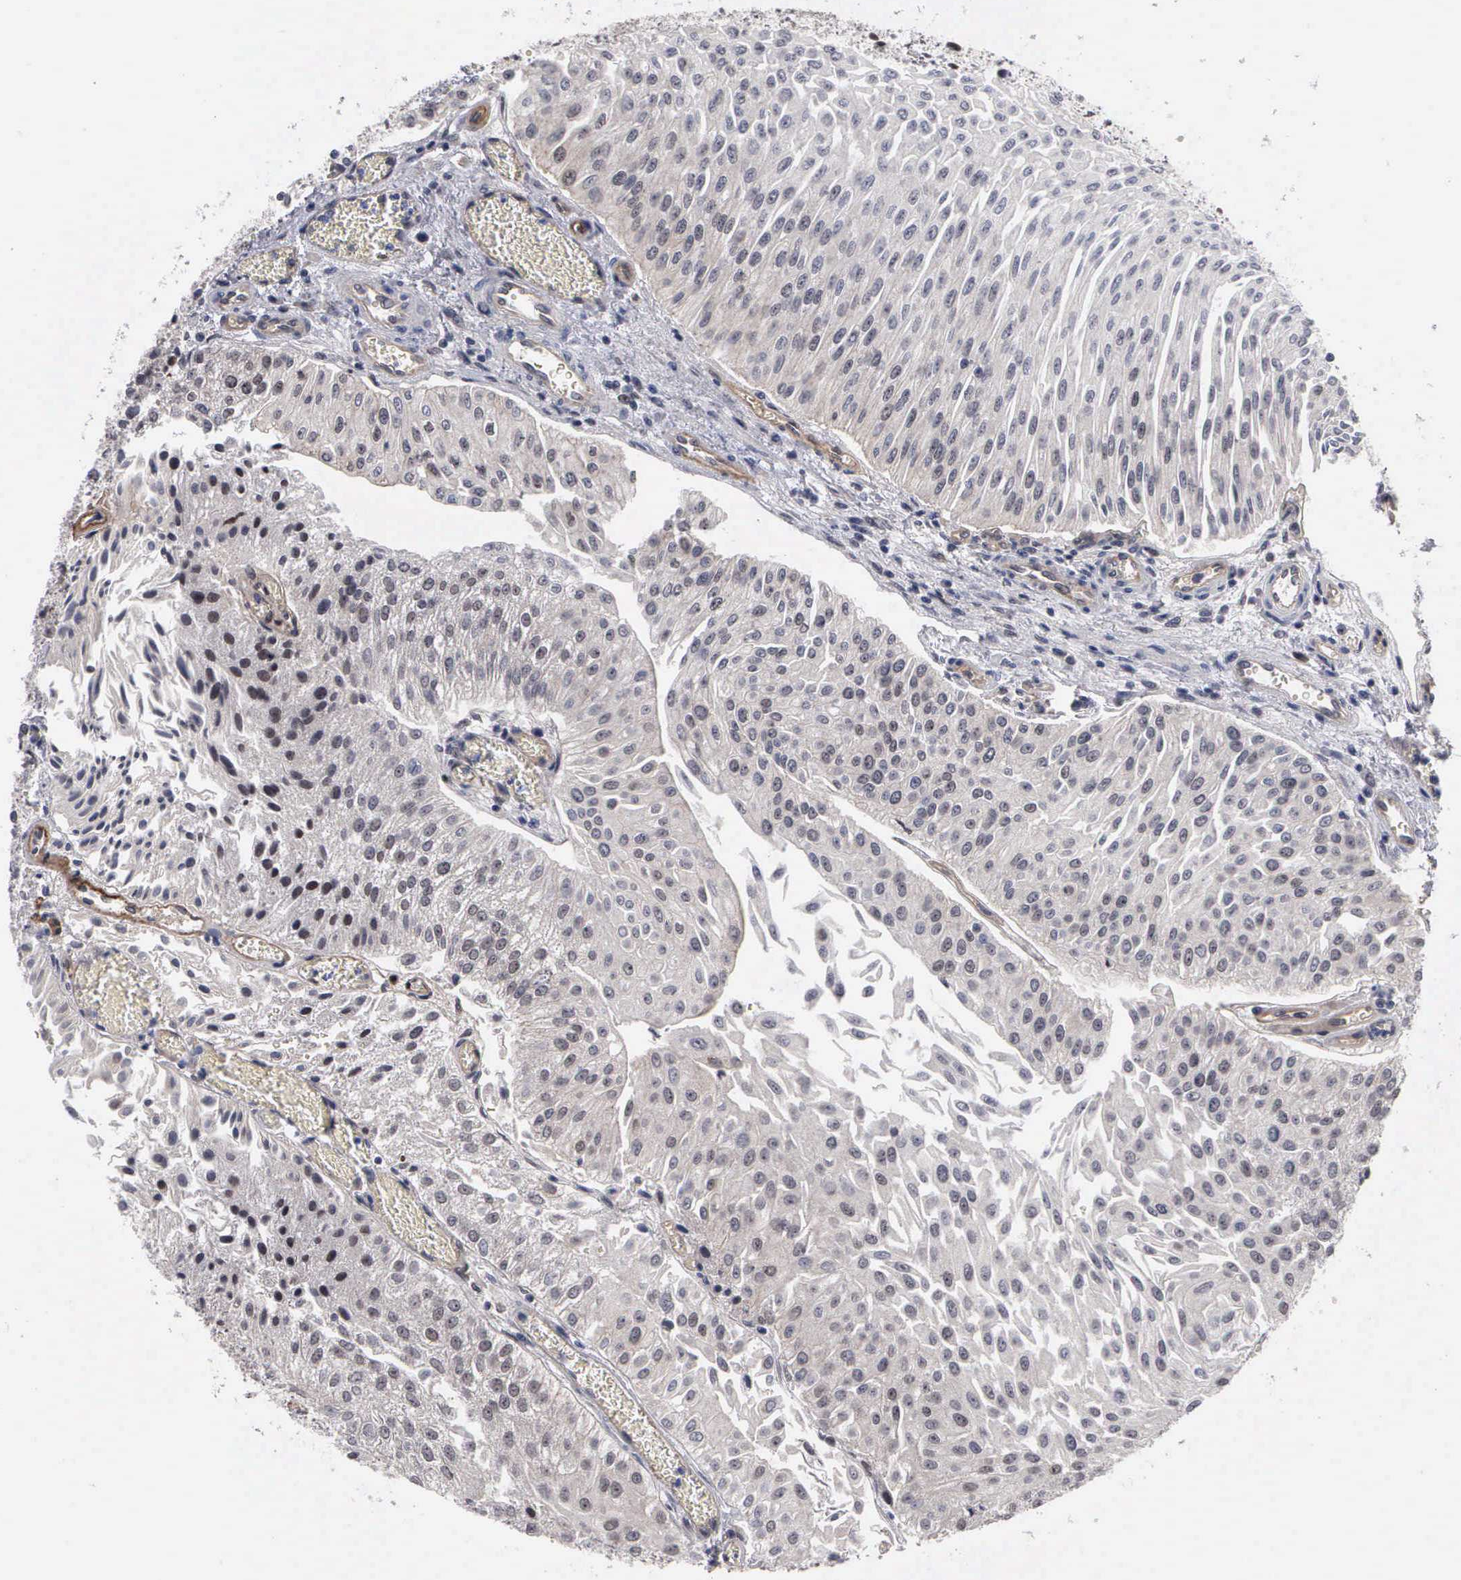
{"staining": {"intensity": "negative", "quantity": "none", "location": "none"}, "tissue": "urothelial cancer", "cell_type": "Tumor cells", "image_type": "cancer", "snomed": [{"axis": "morphology", "description": "Urothelial carcinoma, Low grade"}, {"axis": "topography", "description": "Urinary bladder"}], "caption": "There is no significant staining in tumor cells of urothelial cancer. (Immunohistochemistry (ihc), brightfield microscopy, high magnification).", "gene": "ZBTB33", "patient": {"sex": "male", "age": 86}}